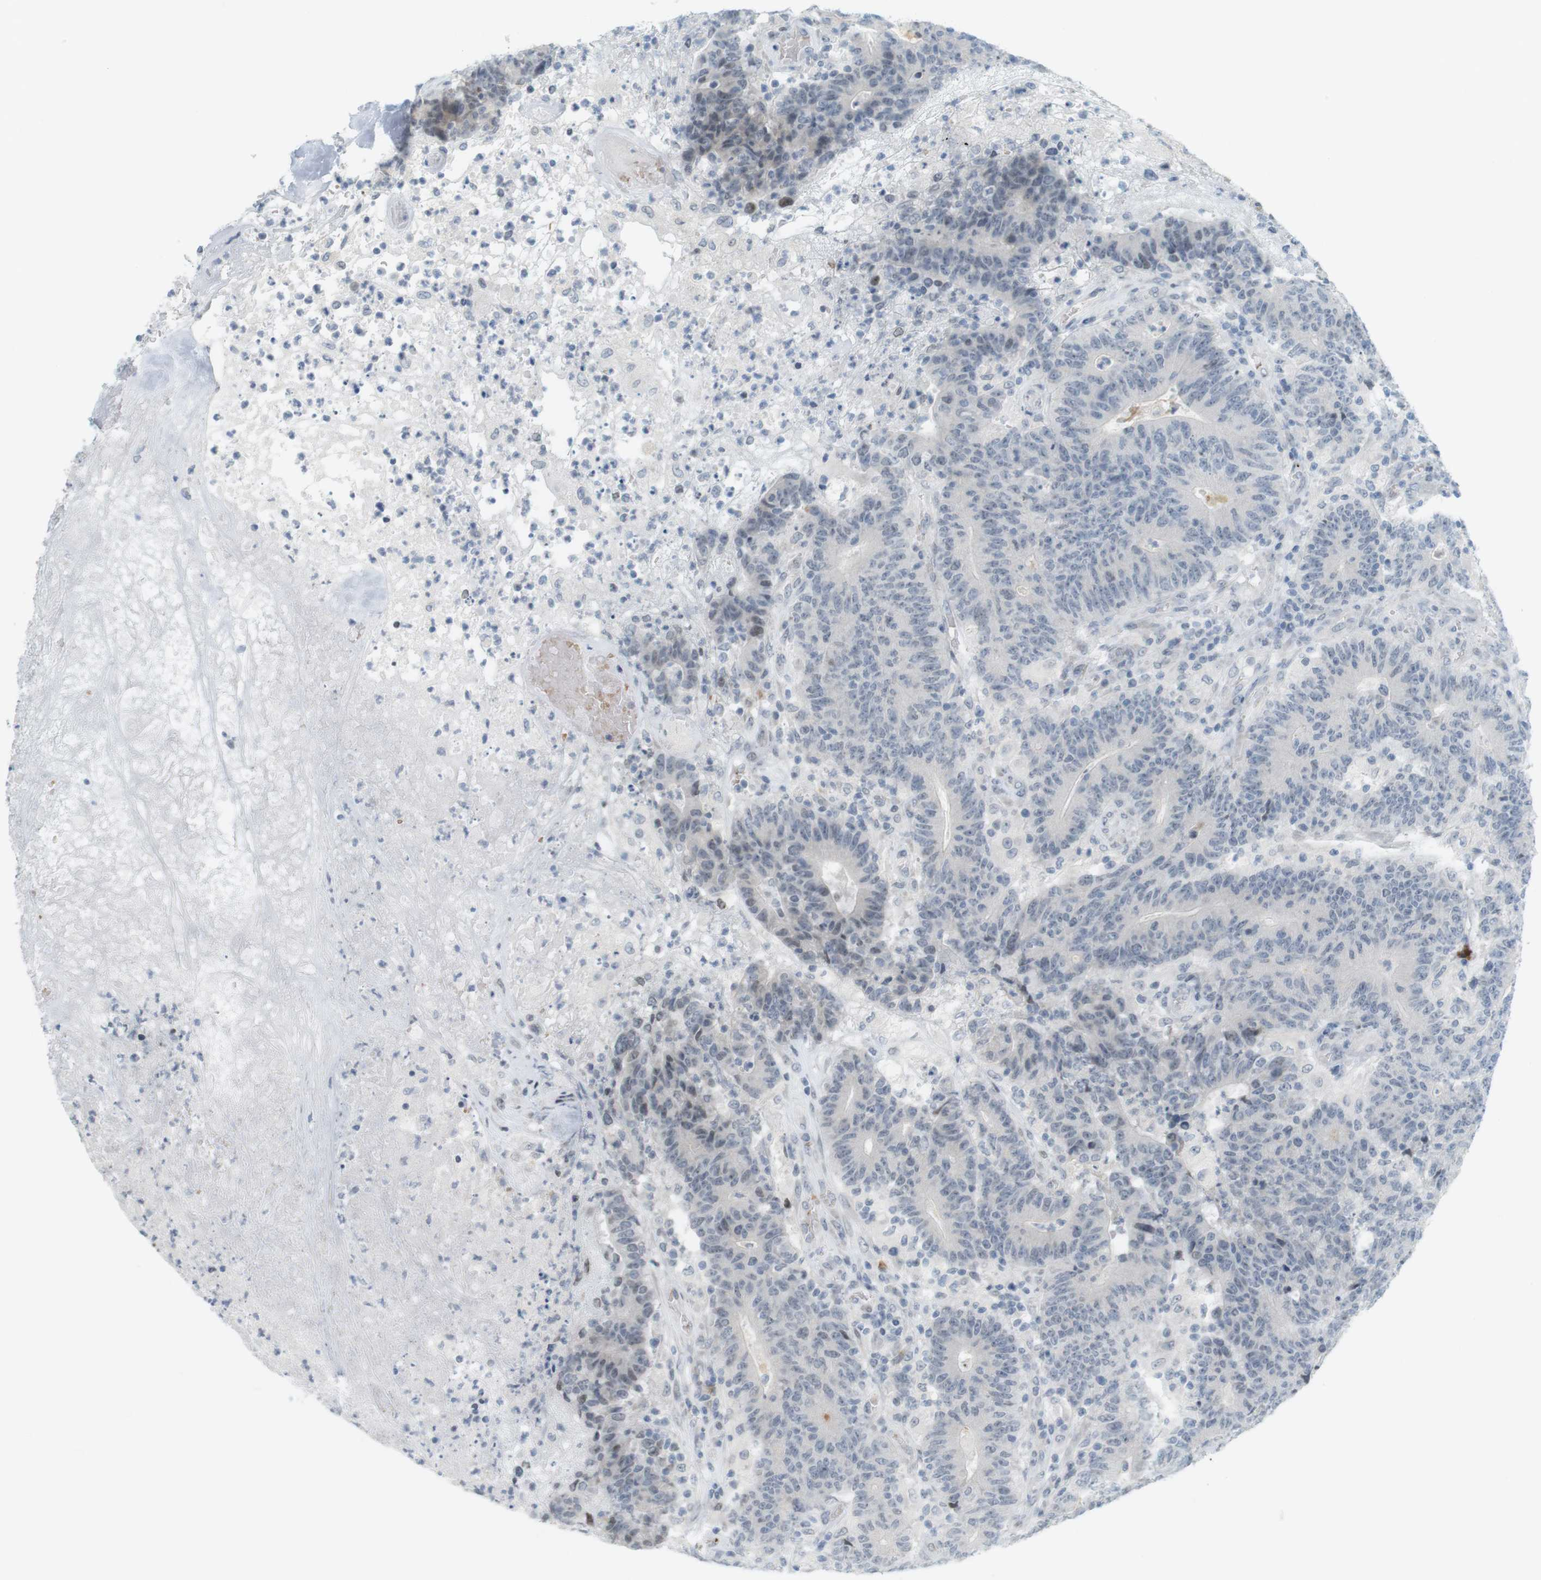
{"staining": {"intensity": "negative", "quantity": "none", "location": "none"}, "tissue": "colorectal cancer", "cell_type": "Tumor cells", "image_type": "cancer", "snomed": [{"axis": "morphology", "description": "Normal tissue, NOS"}, {"axis": "morphology", "description": "Adenocarcinoma, NOS"}, {"axis": "topography", "description": "Colon"}], "caption": "A high-resolution photomicrograph shows immunohistochemistry staining of adenocarcinoma (colorectal), which shows no significant positivity in tumor cells.", "gene": "DMC1", "patient": {"sex": "female", "age": 75}}